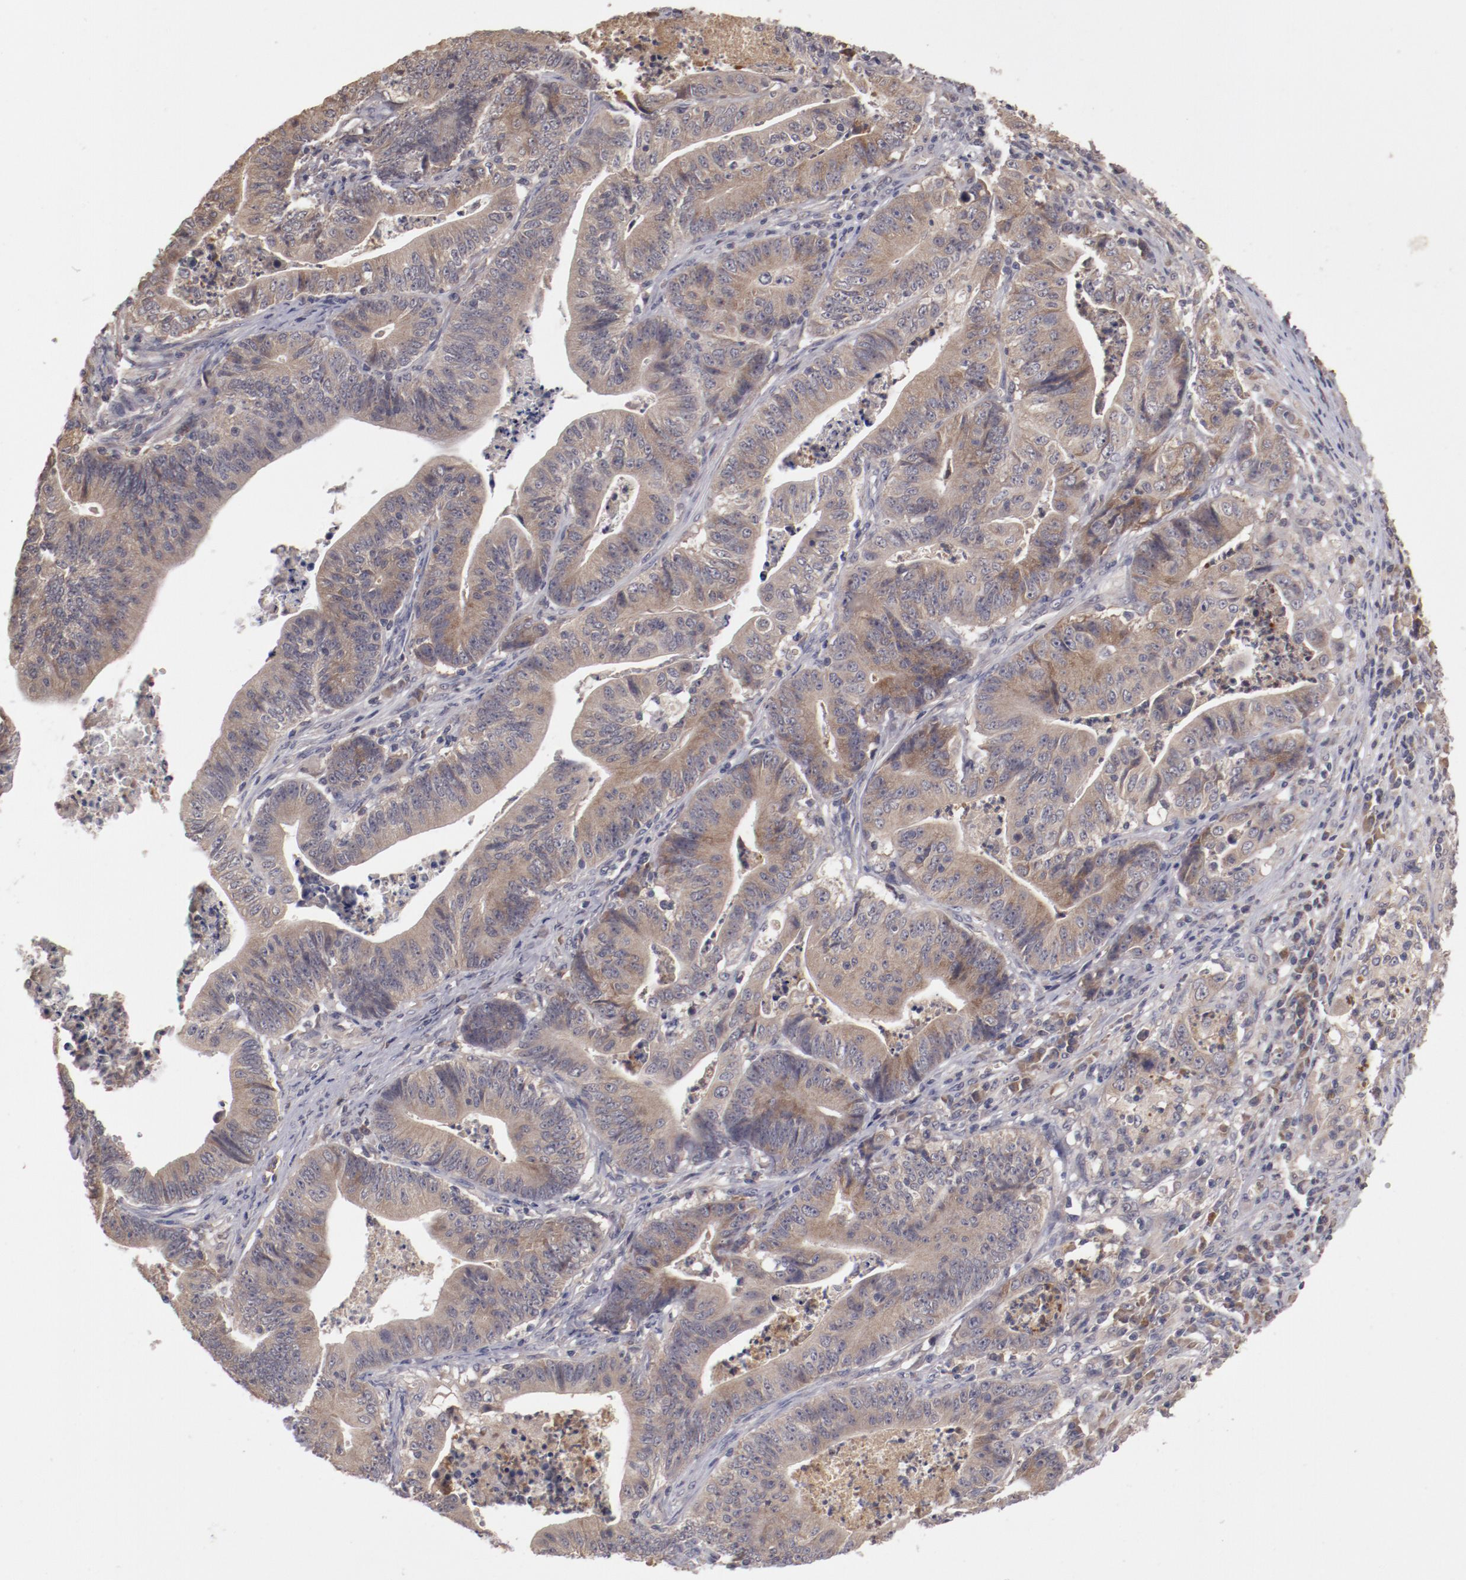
{"staining": {"intensity": "moderate", "quantity": ">75%", "location": "cytoplasmic/membranous"}, "tissue": "stomach cancer", "cell_type": "Tumor cells", "image_type": "cancer", "snomed": [{"axis": "morphology", "description": "Adenocarcinoma, NOS"}, {"axis": "topography", "description": "Stomach, lower"}], "caption": "Immunohistochemistry (IHC) of human stomach adenocarcinoma shows medium levels of moderate cytoplasmic/membranous staining in about >75% of tumor cells.", "gene": "CP", "patient": {"sex": "female", "age": 86}}